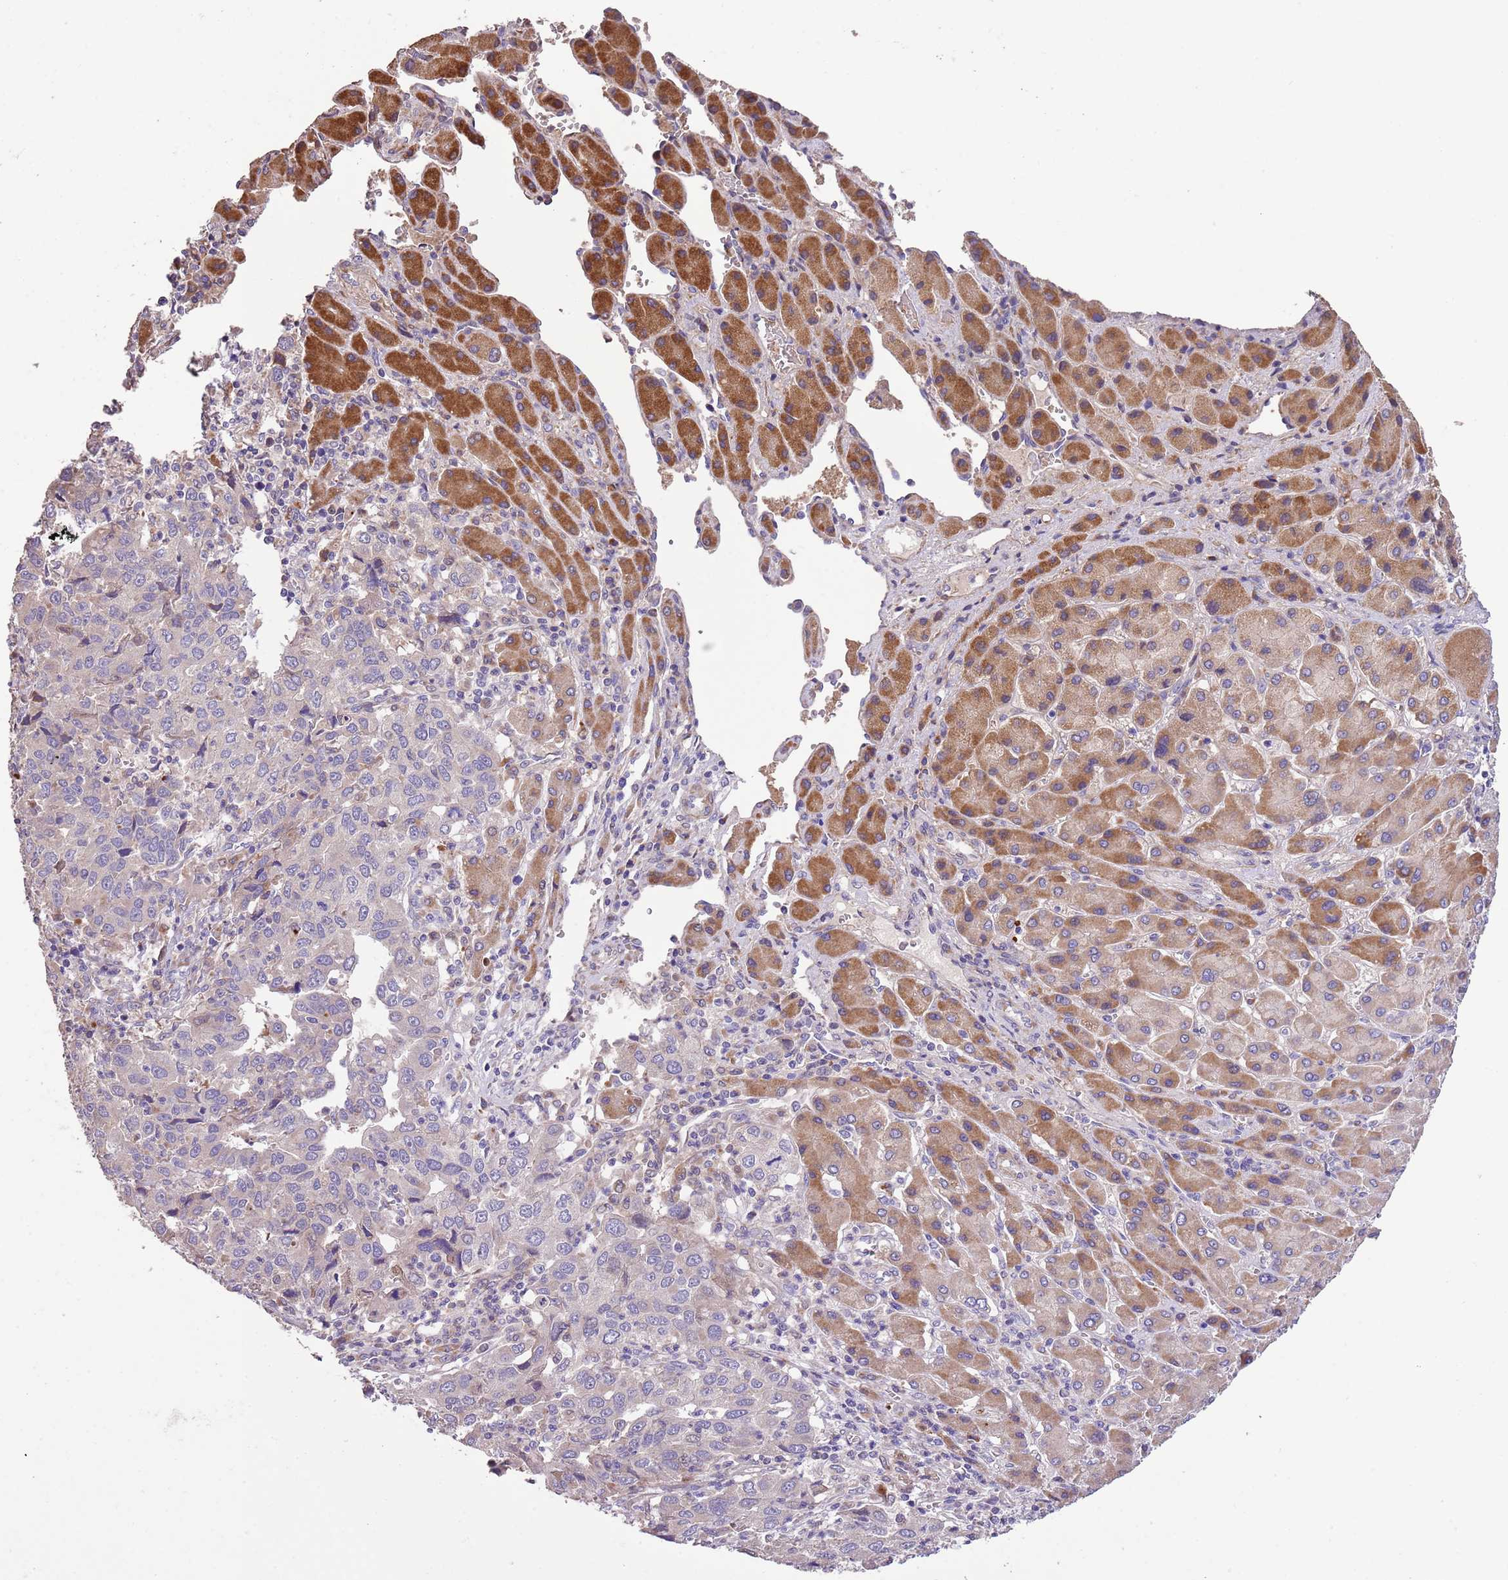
{"staining": {"intensity": "negative", "quantity": "none", "location": "none"}, "tissue": "liver cancer", "cell_type": "Tumor cells", "image_type": "cancer", "snomed": [{"axis": "morphology", "description": "Carcinoma, Hepatocellular, NOS"}, {"axis": "topography", "description": "Liver"}], "caption": "A micrograph of human liver cancer (hepatocellular carcinoma) is negative for staining in tumor cells.", "gene": "PIGA", "patient": {"sex": "male", "age": 63}}